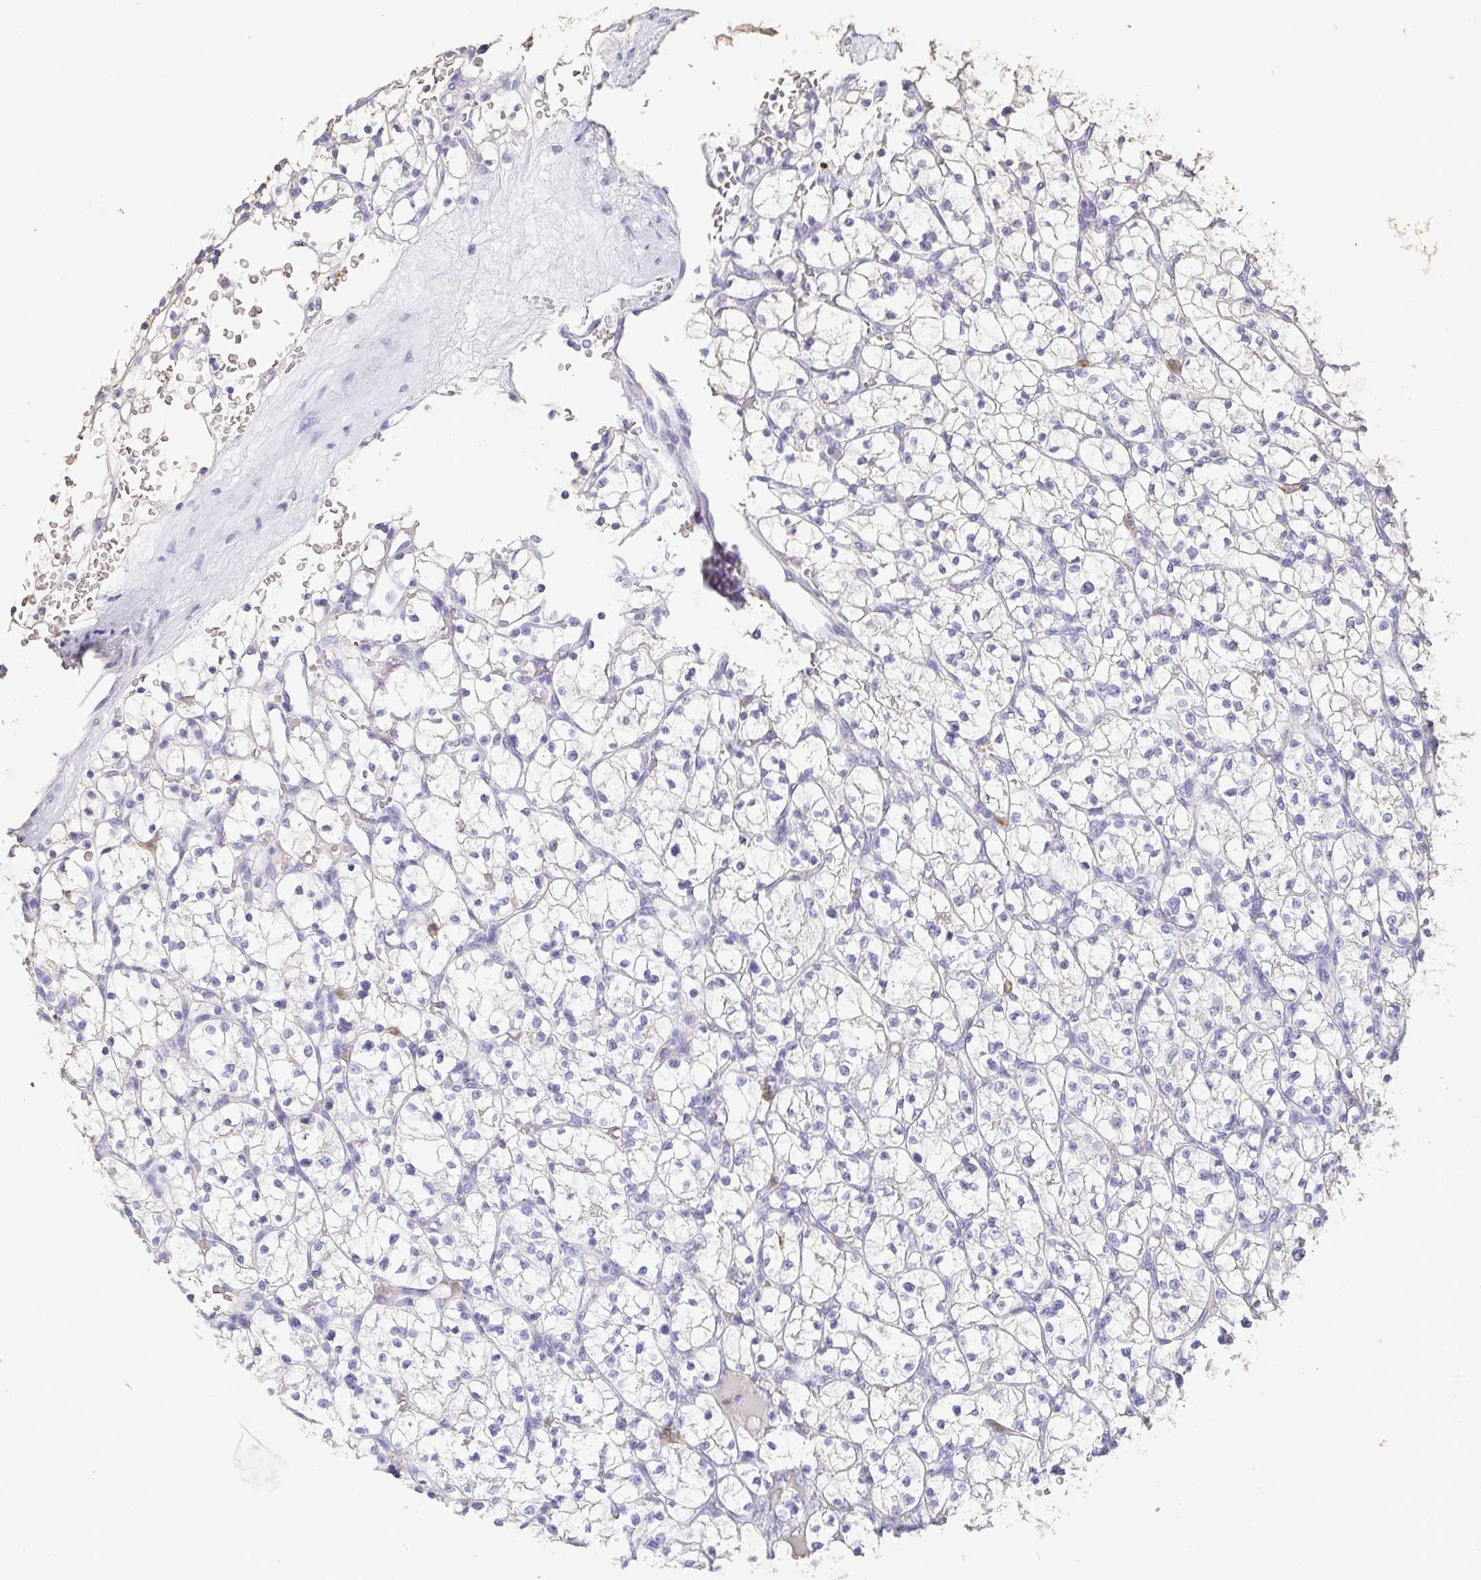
{"staining": {"intensity": "negative", "quantity": "none", "location": "none"}, "tissue": "renal cancer", "cell_type": "Tumor cells", "image_type": "cancer", "snomed": [{"axis": "morphology", "description": "Adenocarcinoma, NOS"}, {"axis": "topography", "description": "Kidney"}], "caption": "DAB (3,3'-diaminobenzidine) immunohistochemical staining of human adenocarcinoma (renal) reveals no significant staining in tumor cells.", "gene": "BPIFA2", "patient": {"sex": "female", "age": 64}}